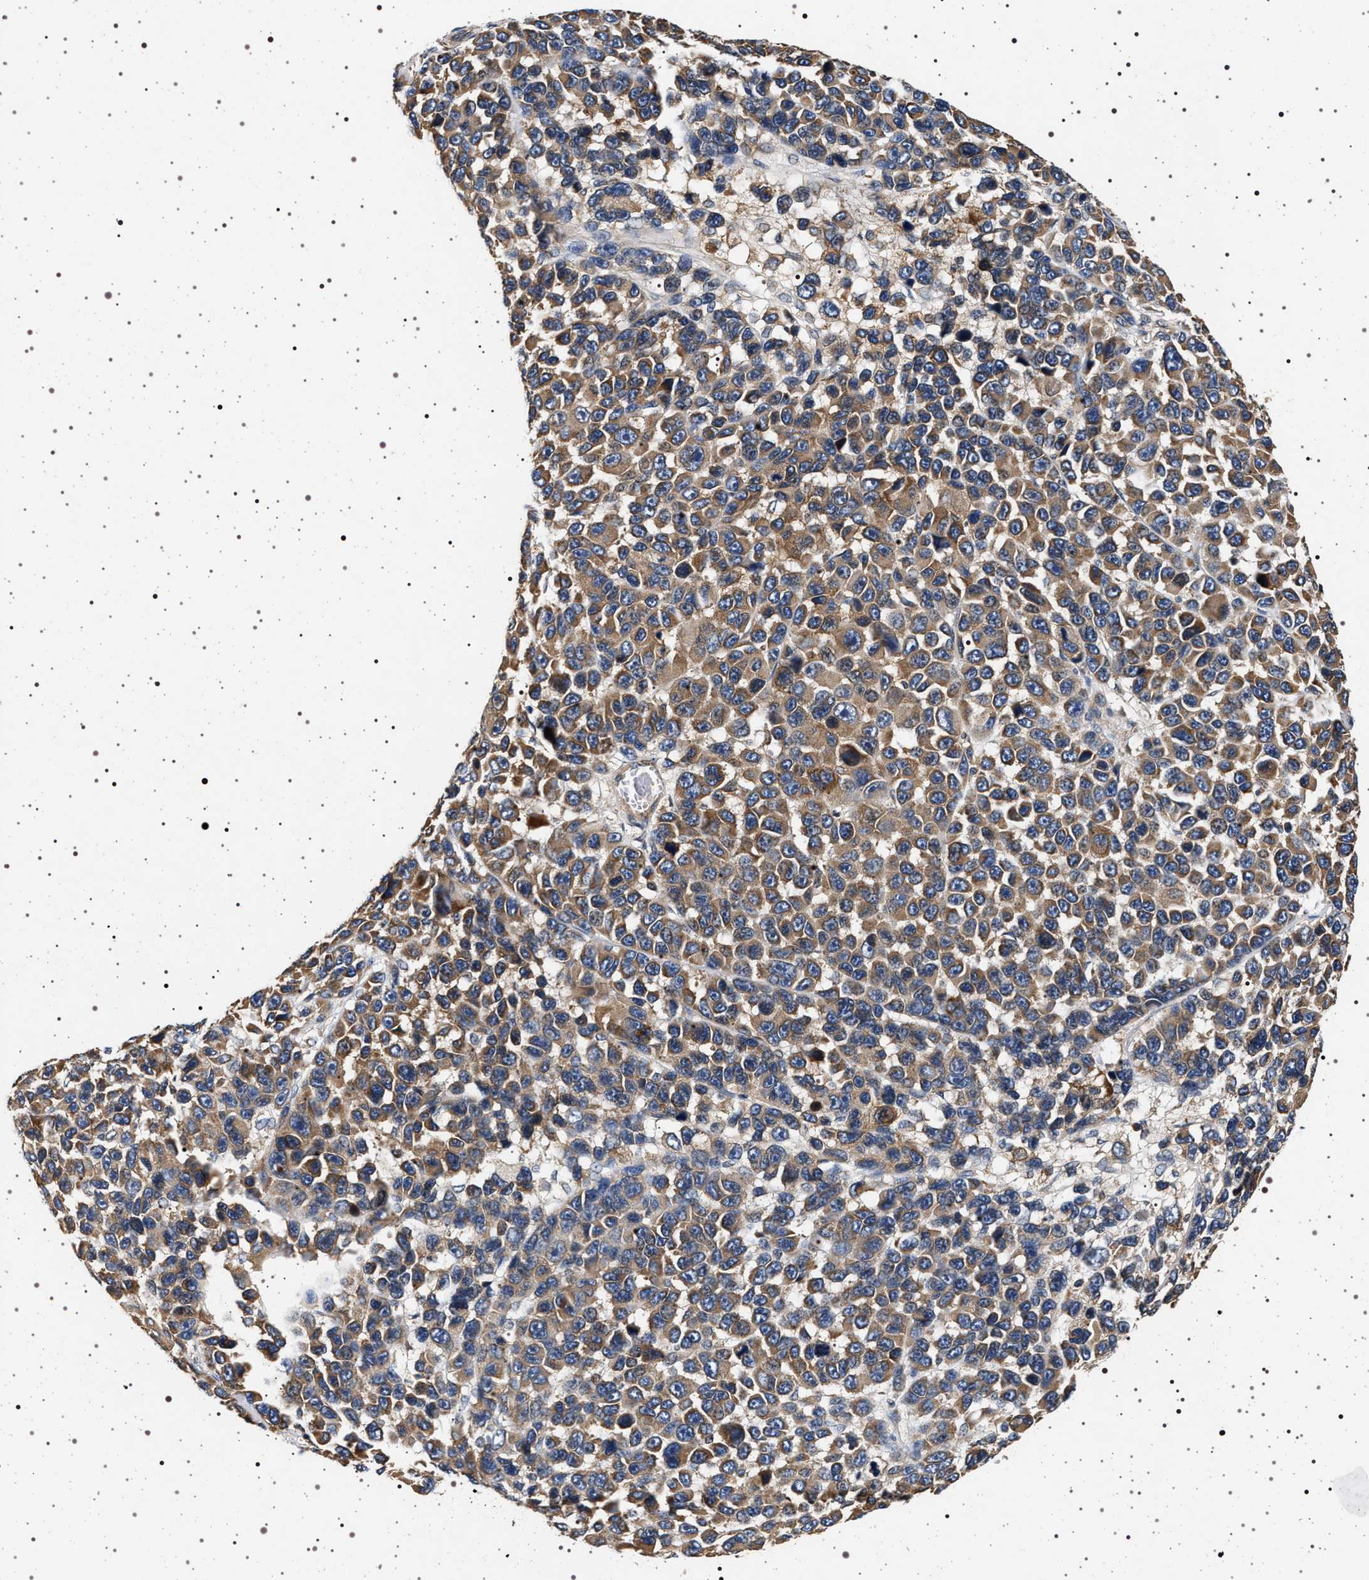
{"staining": {"intensity": "moderate", "quantity": "25%-75%", "location": "cytoplasmic/membranous"}, "tissue": "melanoma", "cell_type": "Tumor cells", "image_type": "cancer", "snomed": [{"axis": "morphology", "description": "Malignant melanoma, NOS"}, {"axis": "topography", "description": "Skin"}], "caption": "This micrograph shows malignant melanoma stained with immunohistochemistry to label a protein in brown. The cytoplasmic/membranous of tumor cells show moderate positivity for the protein. Nuclei are counter-stained blue.", "gene": "DCBLD2", "patient": {"sex": "male", "age": 53}}